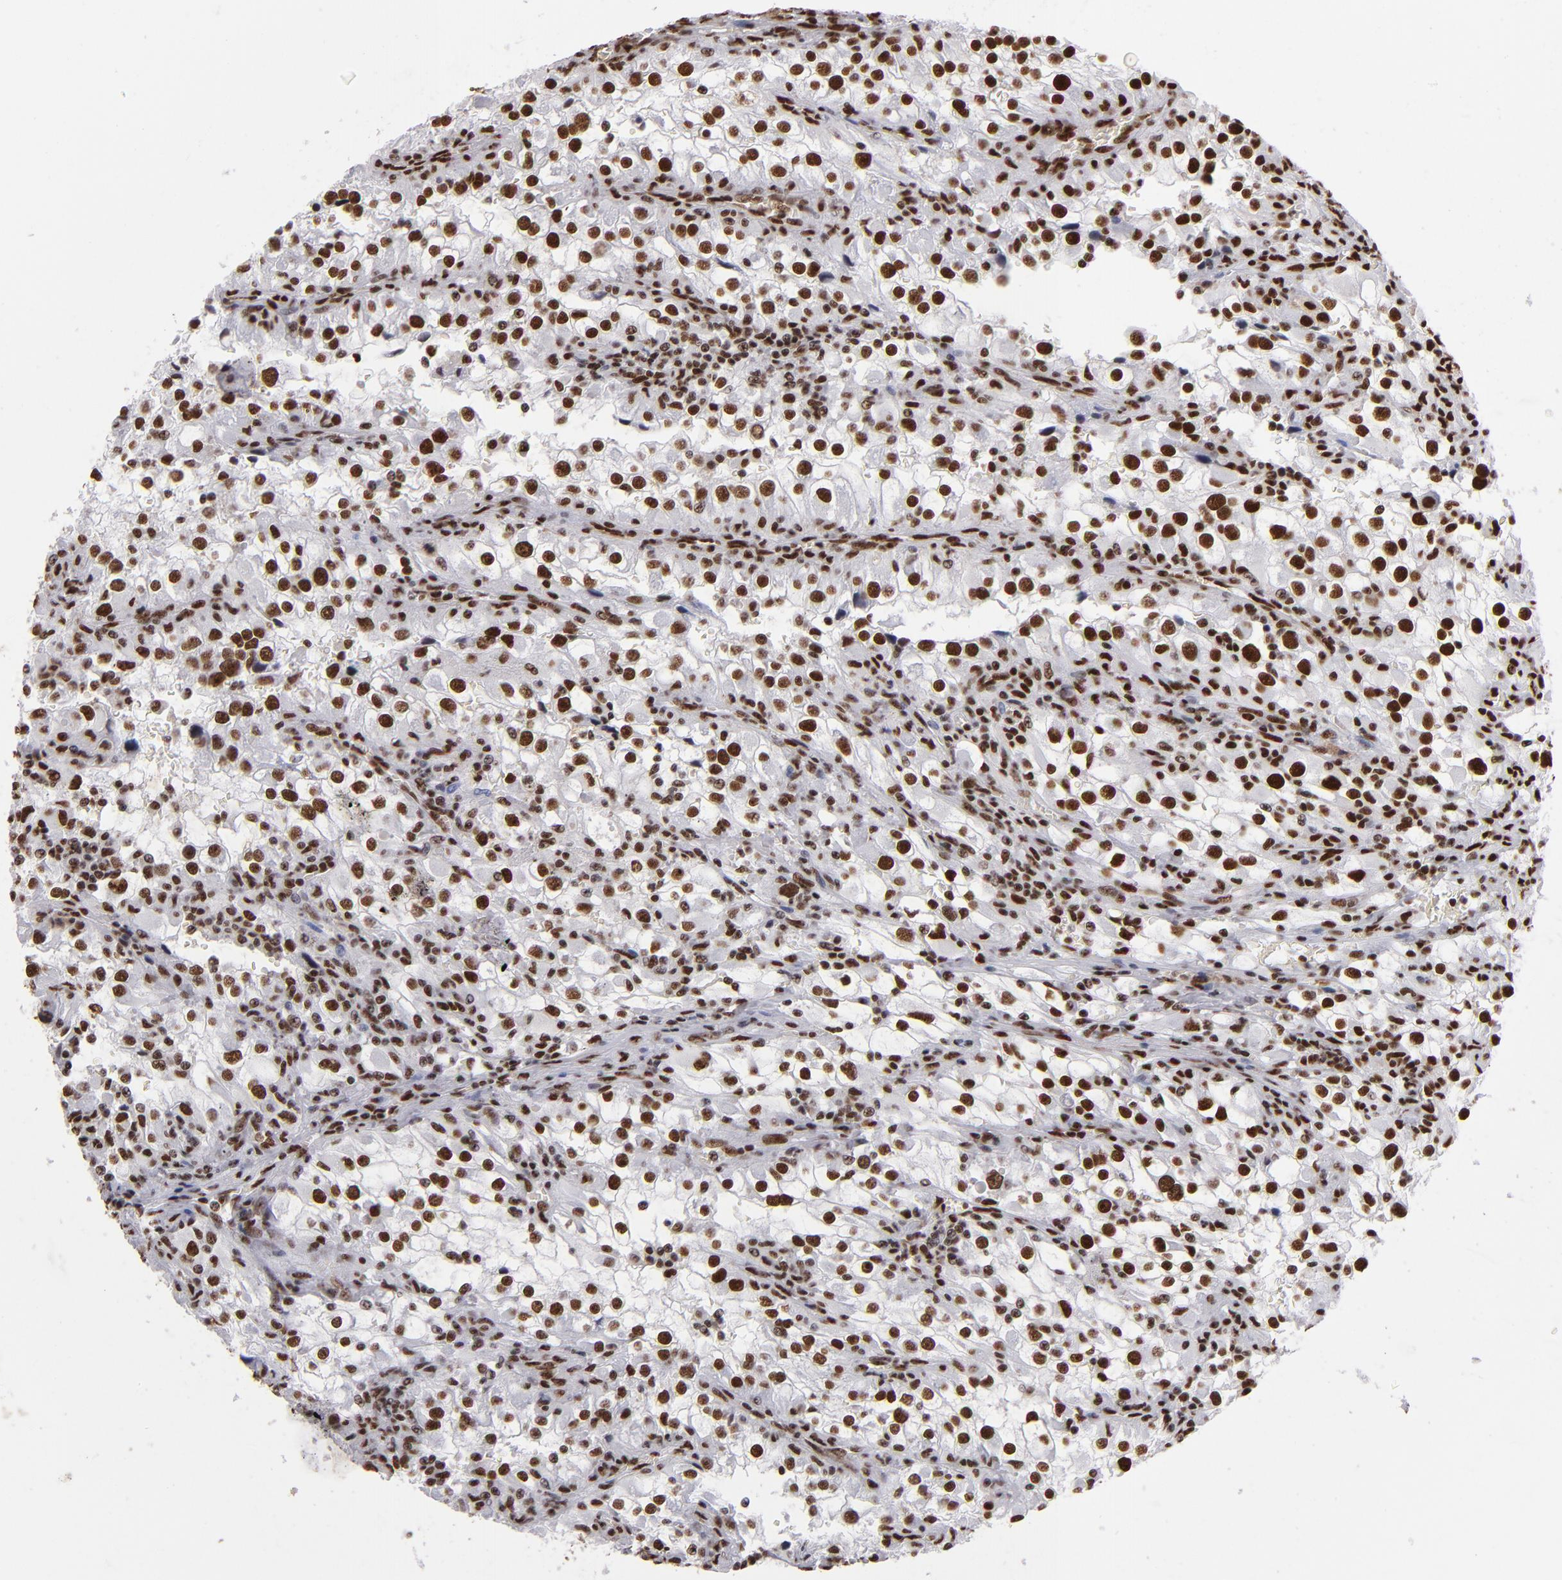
{"staining": {"intensity": "strong", "quantity": ">75%", "location": "nuclear"}, "tissue": "renal cancer", "cell_type": "Tumor cells", "image_type": "cancer", "snomed": [{"axis": "morphology", "description": "Adenocarcinoma, NOS"}, {"axis": "topography", "description": "Kidney"}], "caption": "Adenocarcinoma (renal) was stained to show a protein in brown. There is high levels of strong nuclear positivity in approximately >75% of tumor cells.", "gene": "MRE11", "patient": {"sex": "female", "age": 52}}